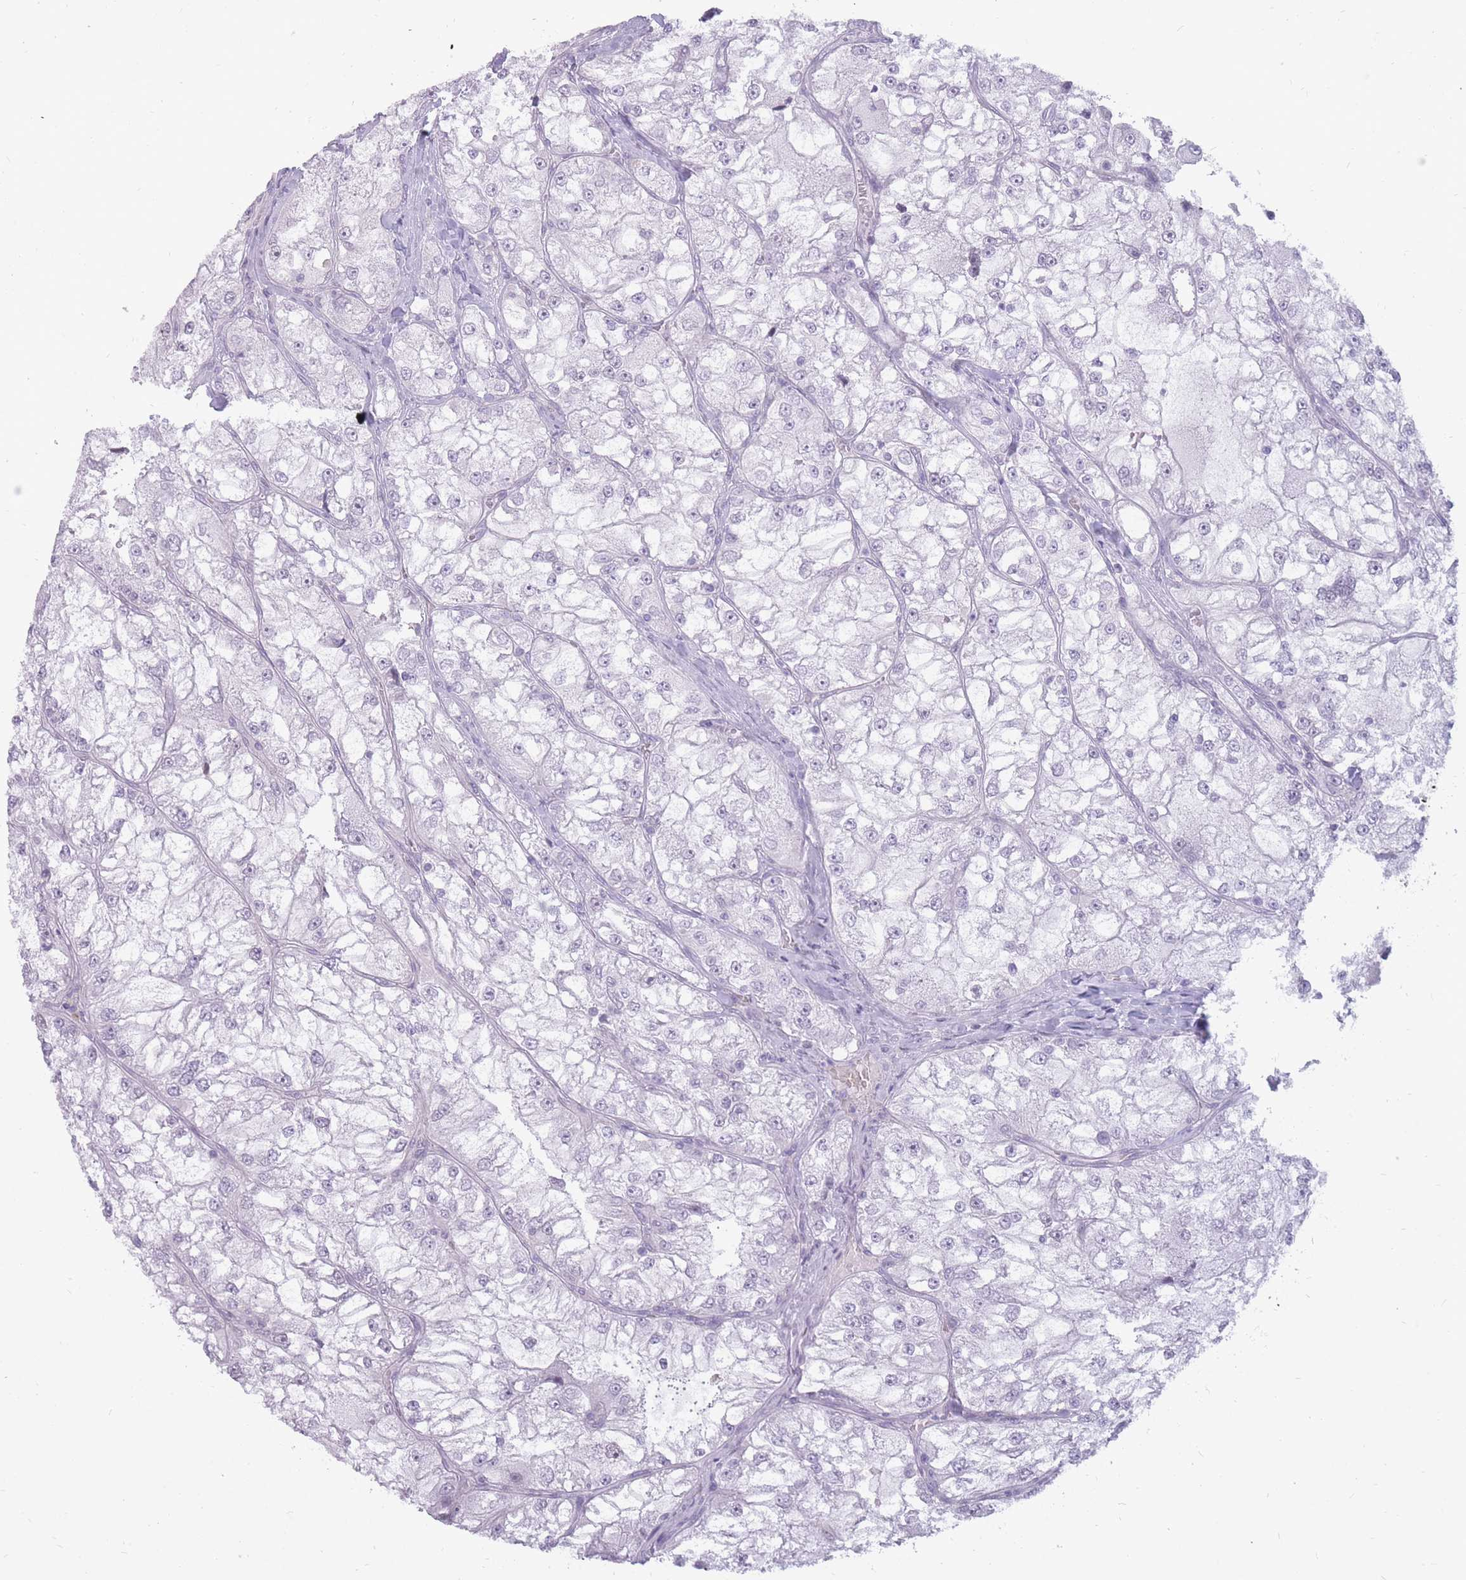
{"staining": {"intensity": "negative", "quantity": "none", "location": "none"}, "tissue": "renal cancer", "cell_type": "Tumor cells", "image_type": "cancer", "snomed": [{"axis": "morphology", "description": "Adenocarcinoma, NOS"}, {"axis": "topography", "description": "Kidney"}], "caption": "IHC of renal cancer displays no expression in tumor cells.", "gene": "POMZP3", "patient": {"sex": "female", "age": 72}}